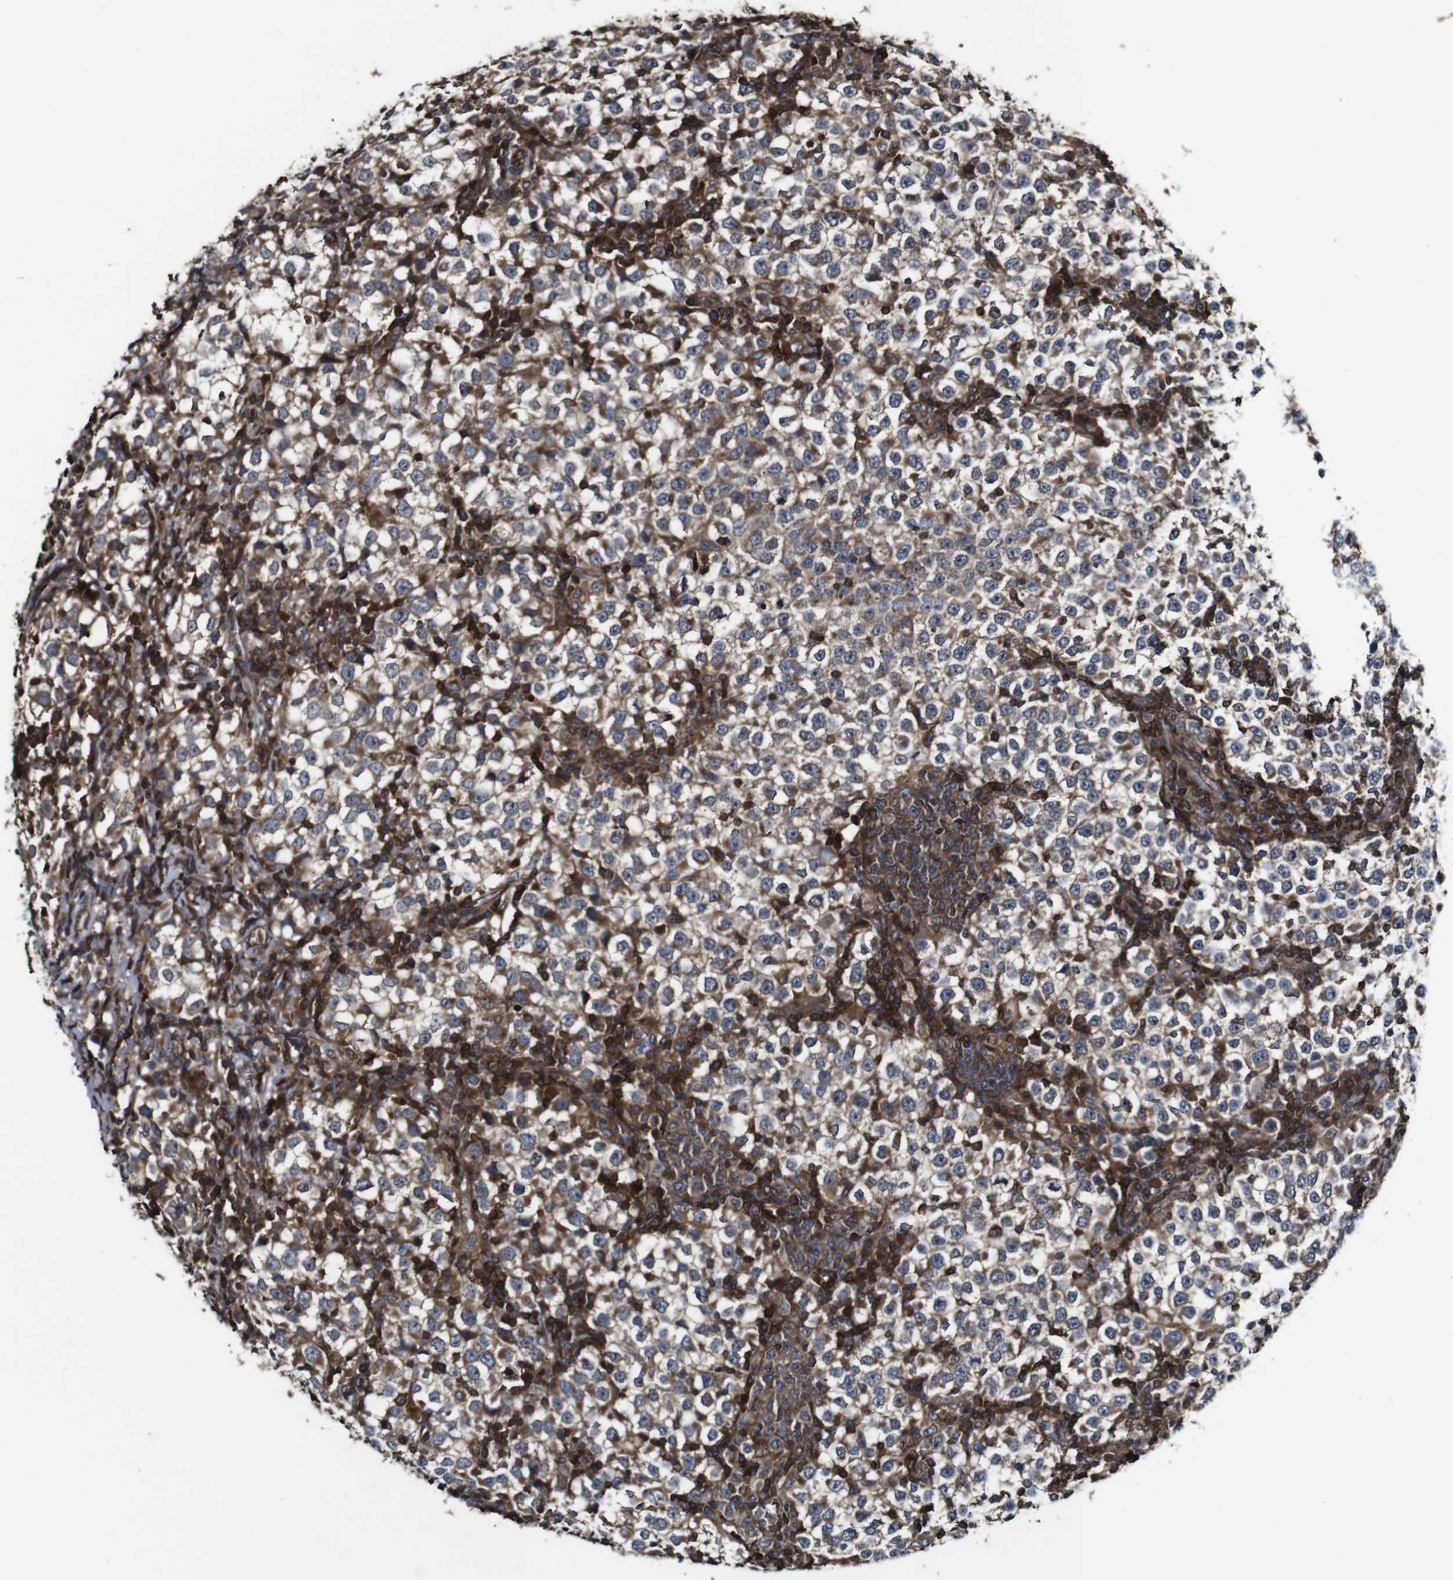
{"staining": {"intensity": "moderate", "quantity": "25%-75%", "location": "cytoplasmic/membranous"}, "tissue": "testis cancer", "cell_type": "Tumor cells", "image_type": "cancer", "snomed": [{"axis": "morphology", "description": "Seminoma, NOS"}, {"axis": "topography", "description": "Testis"}], "caption": "This is an image of IHC staining of seminoma (testis), which shows moderate positivity in the cytoplasmic/membranous of tumor cells.", "gene": "TNIK", "patient": {"sex": "male", "age": 65}}